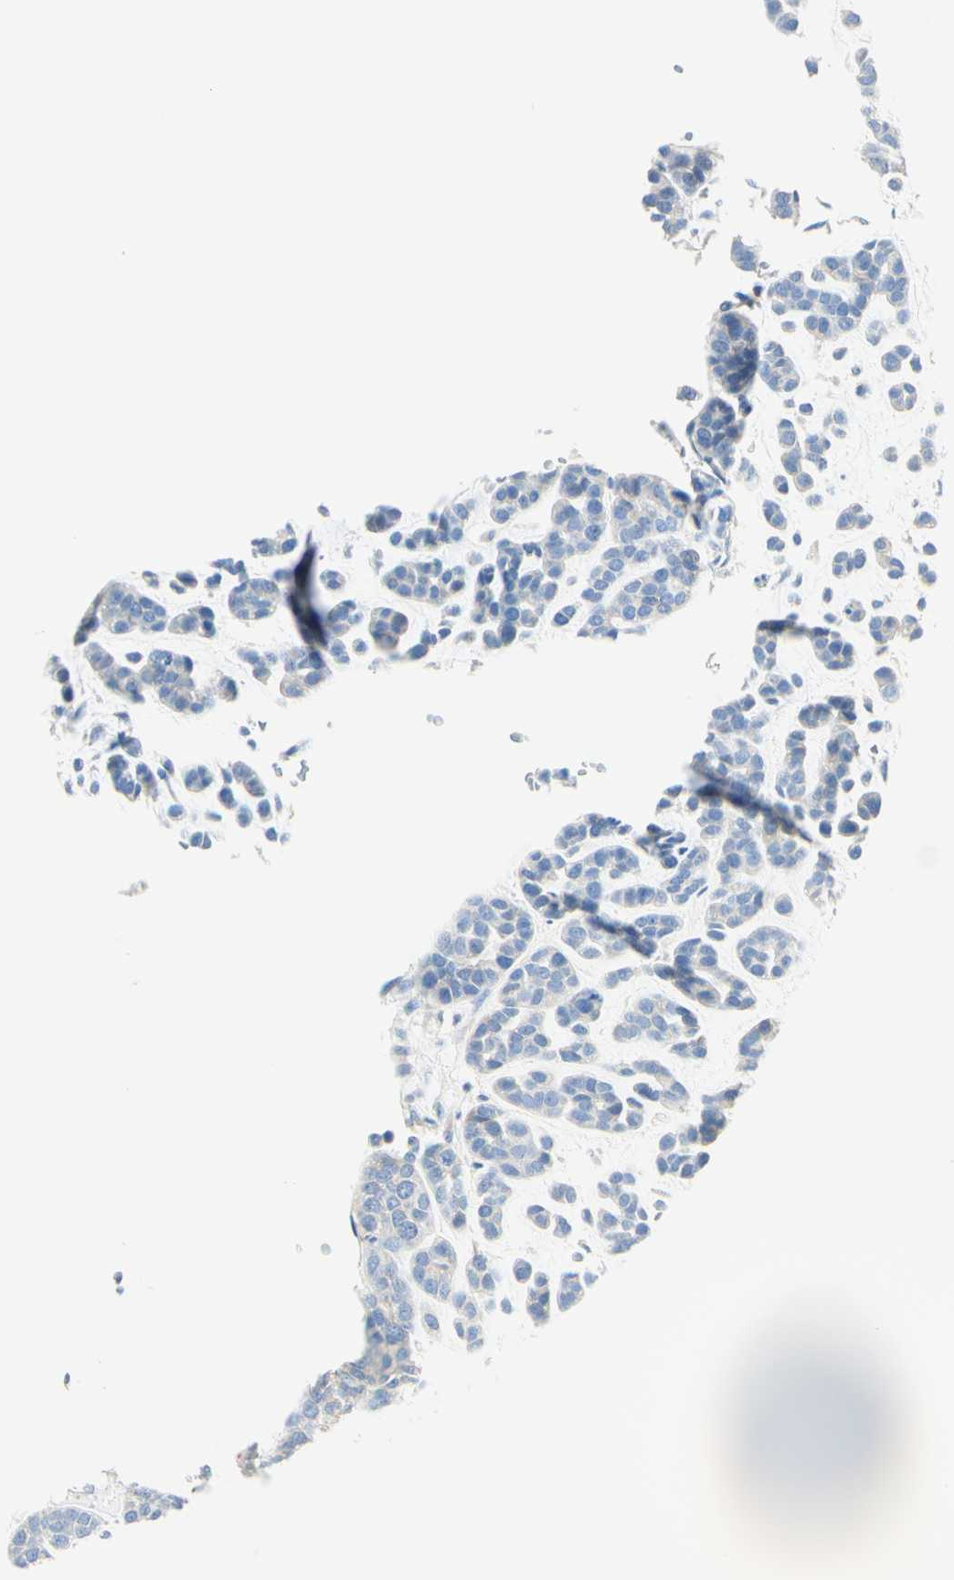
{"staining": {"intensity": "negative", "quantity": "none", "location": "none"}, "tissue": "head and neck cancer", "cell_type": "Tumor cells", "image_type": "cancer", "snomed": [{"axis": "morphology", "description": "Adenocarcinoma, NOS"}, {"axis": "morphology", "description": "Adenoma, NOS"}, {"axis": "topography", "description": "Head-Neck"}], "caption": "IHC photomicrograph of human adenoma (head and neck) stained for a protein (brown), which demonstrates no expression in tumor cells.", "gene": "LAT", "patient": {"sex": "female", "age": 55}}